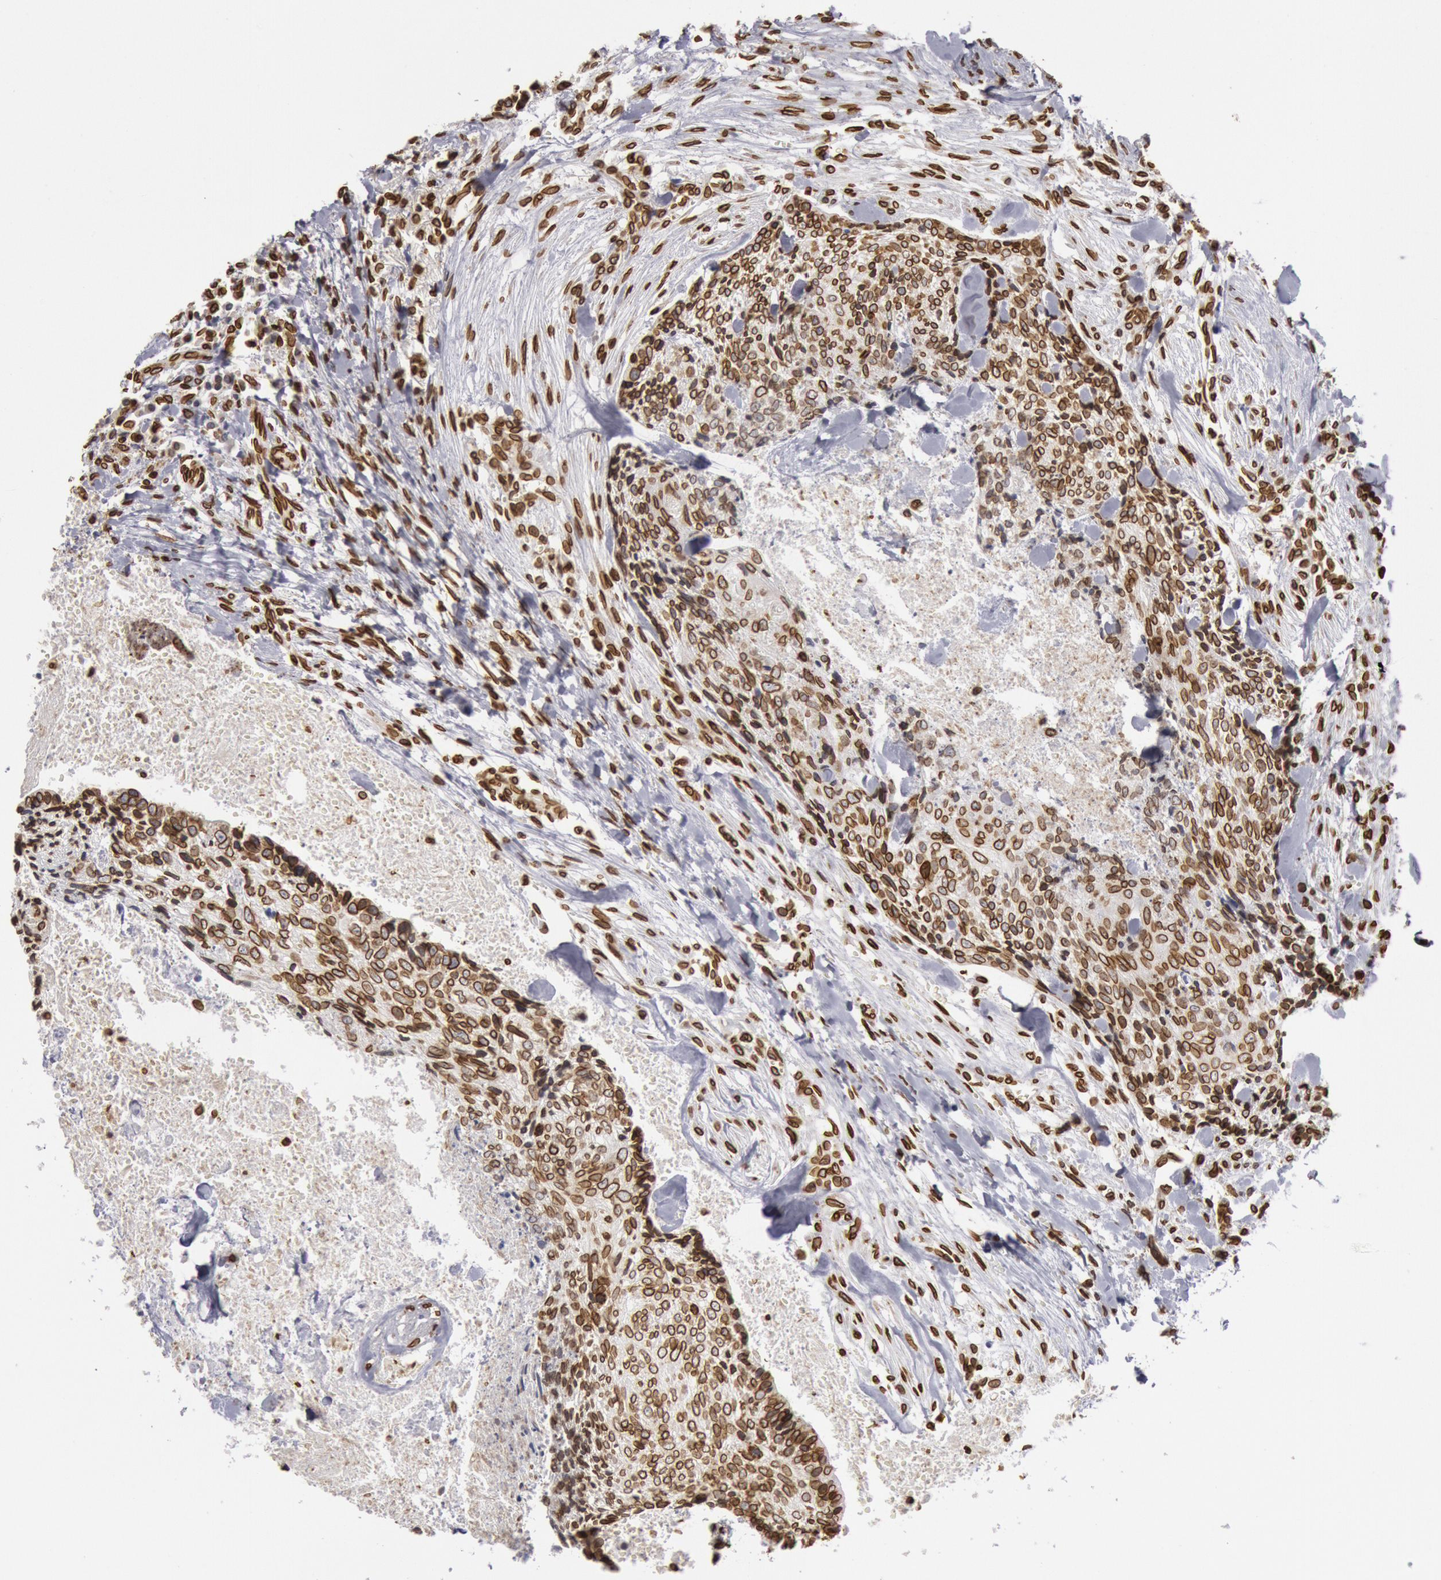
{"staining": {"intensity": "strong", "quantity": ">75%", "location": "cytoplasmic/membranous,nuclear"}, "tissue": "head and neck cancer", "cell_type": "Tumor cells", "image_type": "cancer", "snomed": [{"axis": "morphology", "description": "Squamous cell carcinoma, NOS"}, {"axis": "topography", "description": "Salivary gland"}, {"axis": "topography", "description": "Head-Neck"}], "caption": "Head and neck cancer tissue demonstrates strong cytoplasmic/membranous and nuclear expression in approximately >75% of tumor cells, visualized by immunohistochemistry.", "gene": "SUN2", "patient": {"sex": "male", "age": 70}}